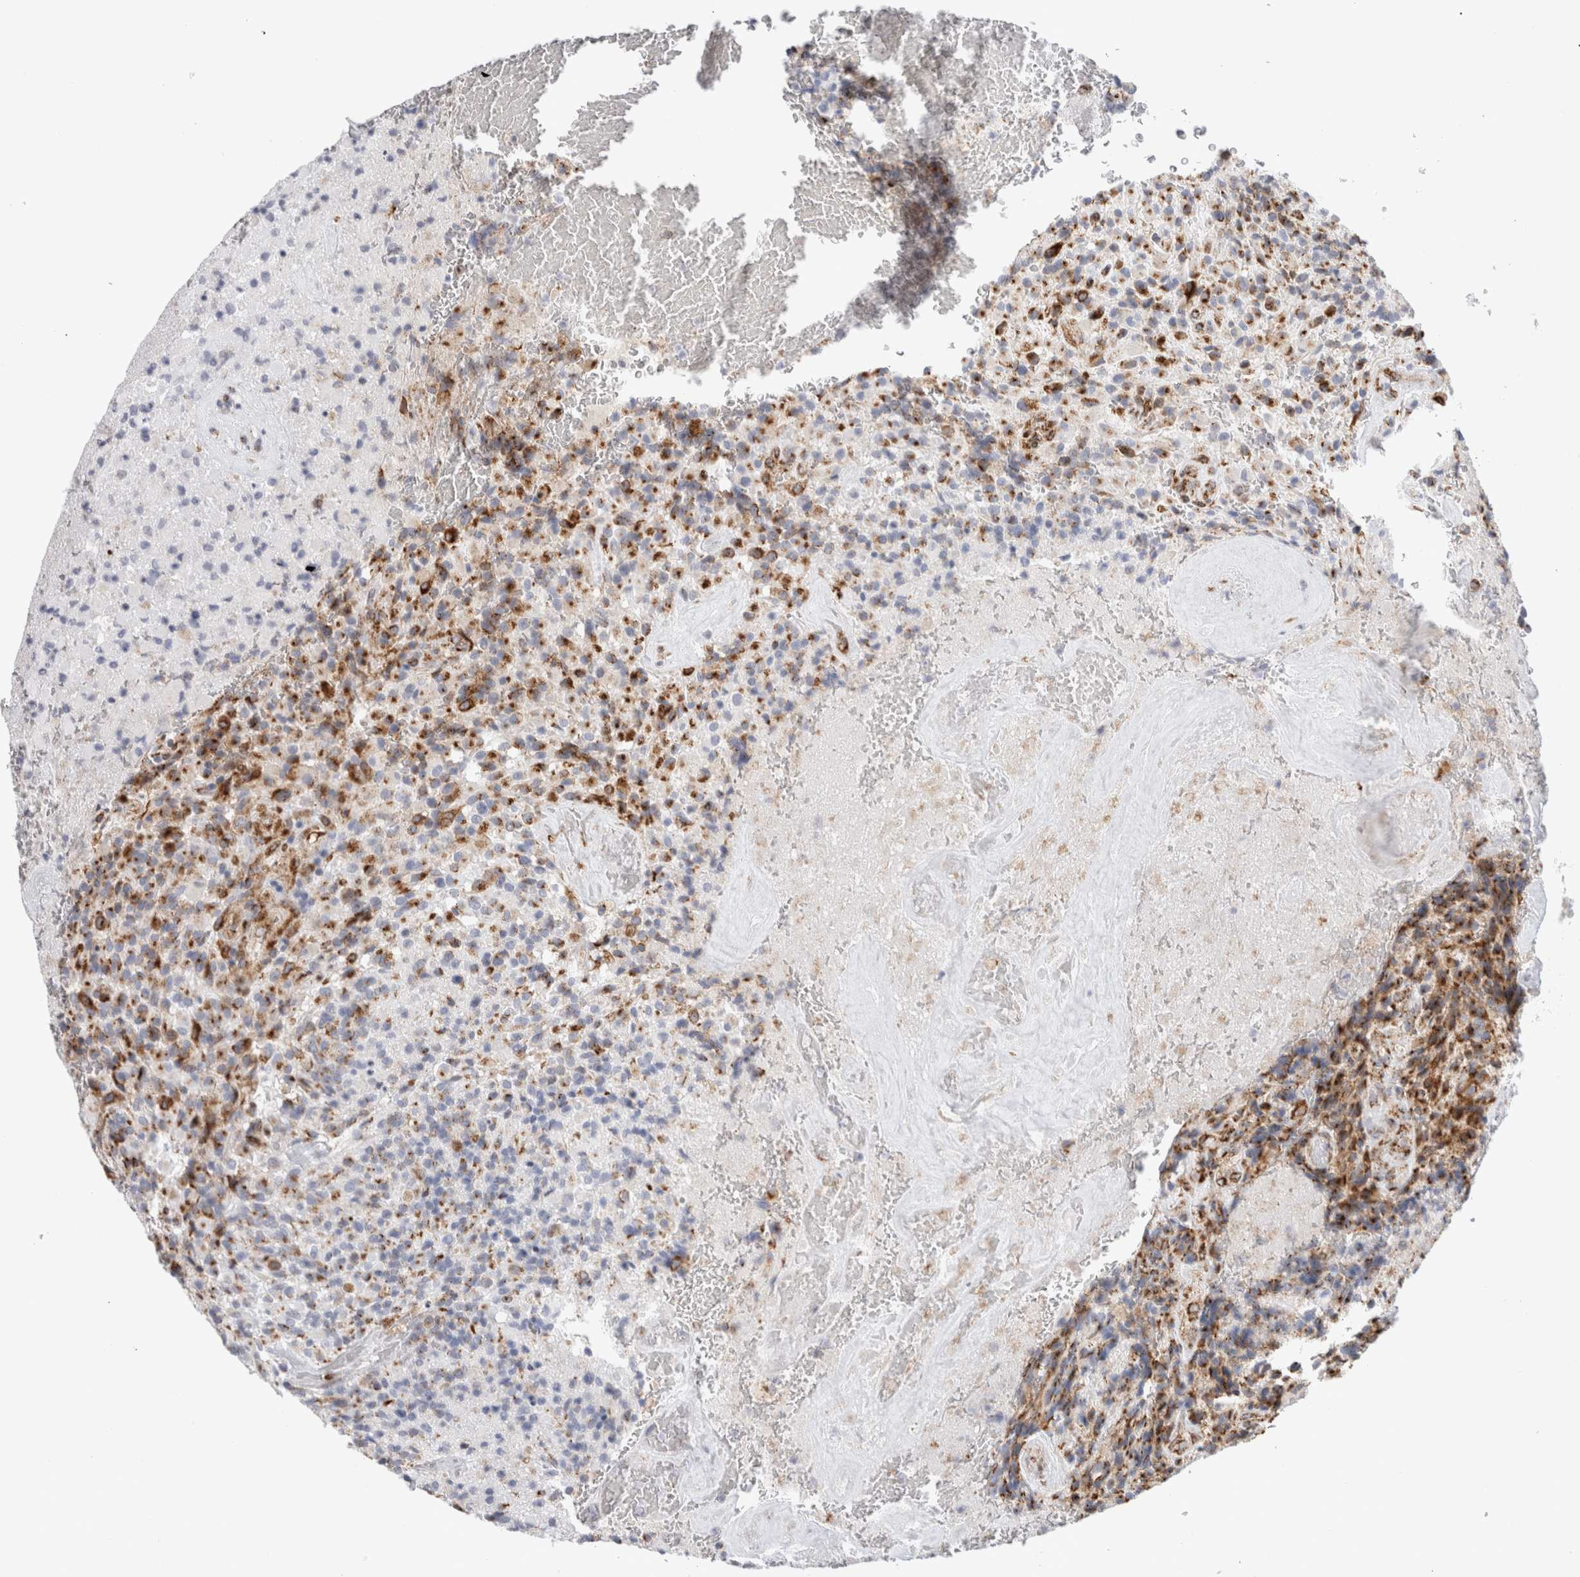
{"staining": {"intensity": "moderate", "quantity": ">75%", "location": "cytoplasmic/membranous"}, "tissue": "glioma", "cell_type": "Tumor cells", "image_type": "cancer", "snomed": [{"axis": "morphology", "description": "Glioma, malignant, High grade"}, {"axis": "topography", "description": "Brain"}], "caption": "Moderate cytoplasmic/membranous protein positivity is seen in approximately >75% of tumor cells in malignant high-grade glioma. Nuclei are stained in blue.", "gene": "MCFD2", "patient": {"sex": "male", "age": 71}}